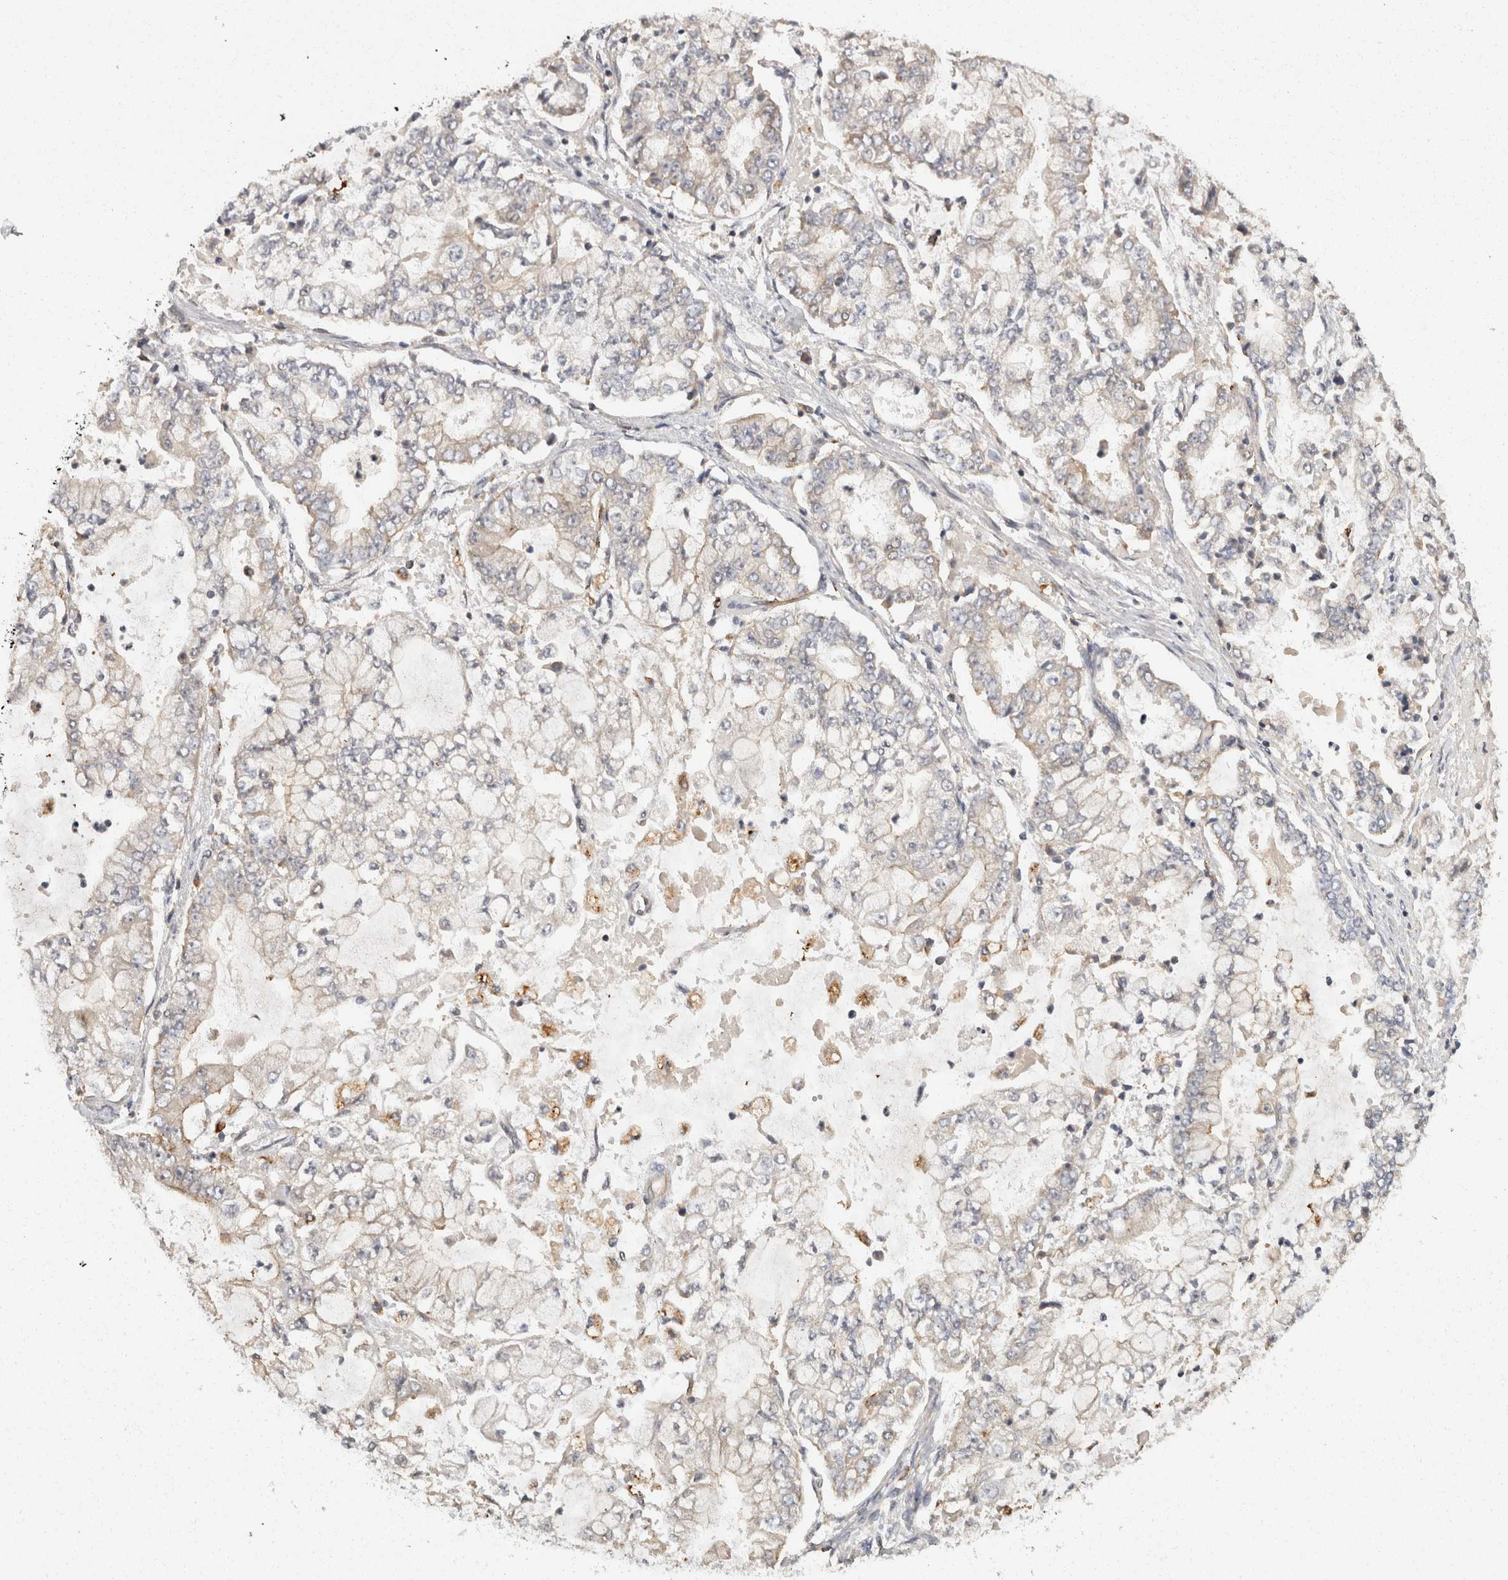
{"staining": {"intensity": "negative", "quantity": "none", "location": "none"}, "tissue": "stomach cancer", "cell_type": "Tumor cells", "image_type": "cancer", "snomed": [{"axis": "morphology", "description": "Adenocarcinoma, NOS"}, {"axis": "topography", "description": "Stomach"}], "caption": "Tumor cells are negative for brown protein staining in stomach cancer.", "gene": "ACAT2", "patient": {"sex": "male", "age": 76}}